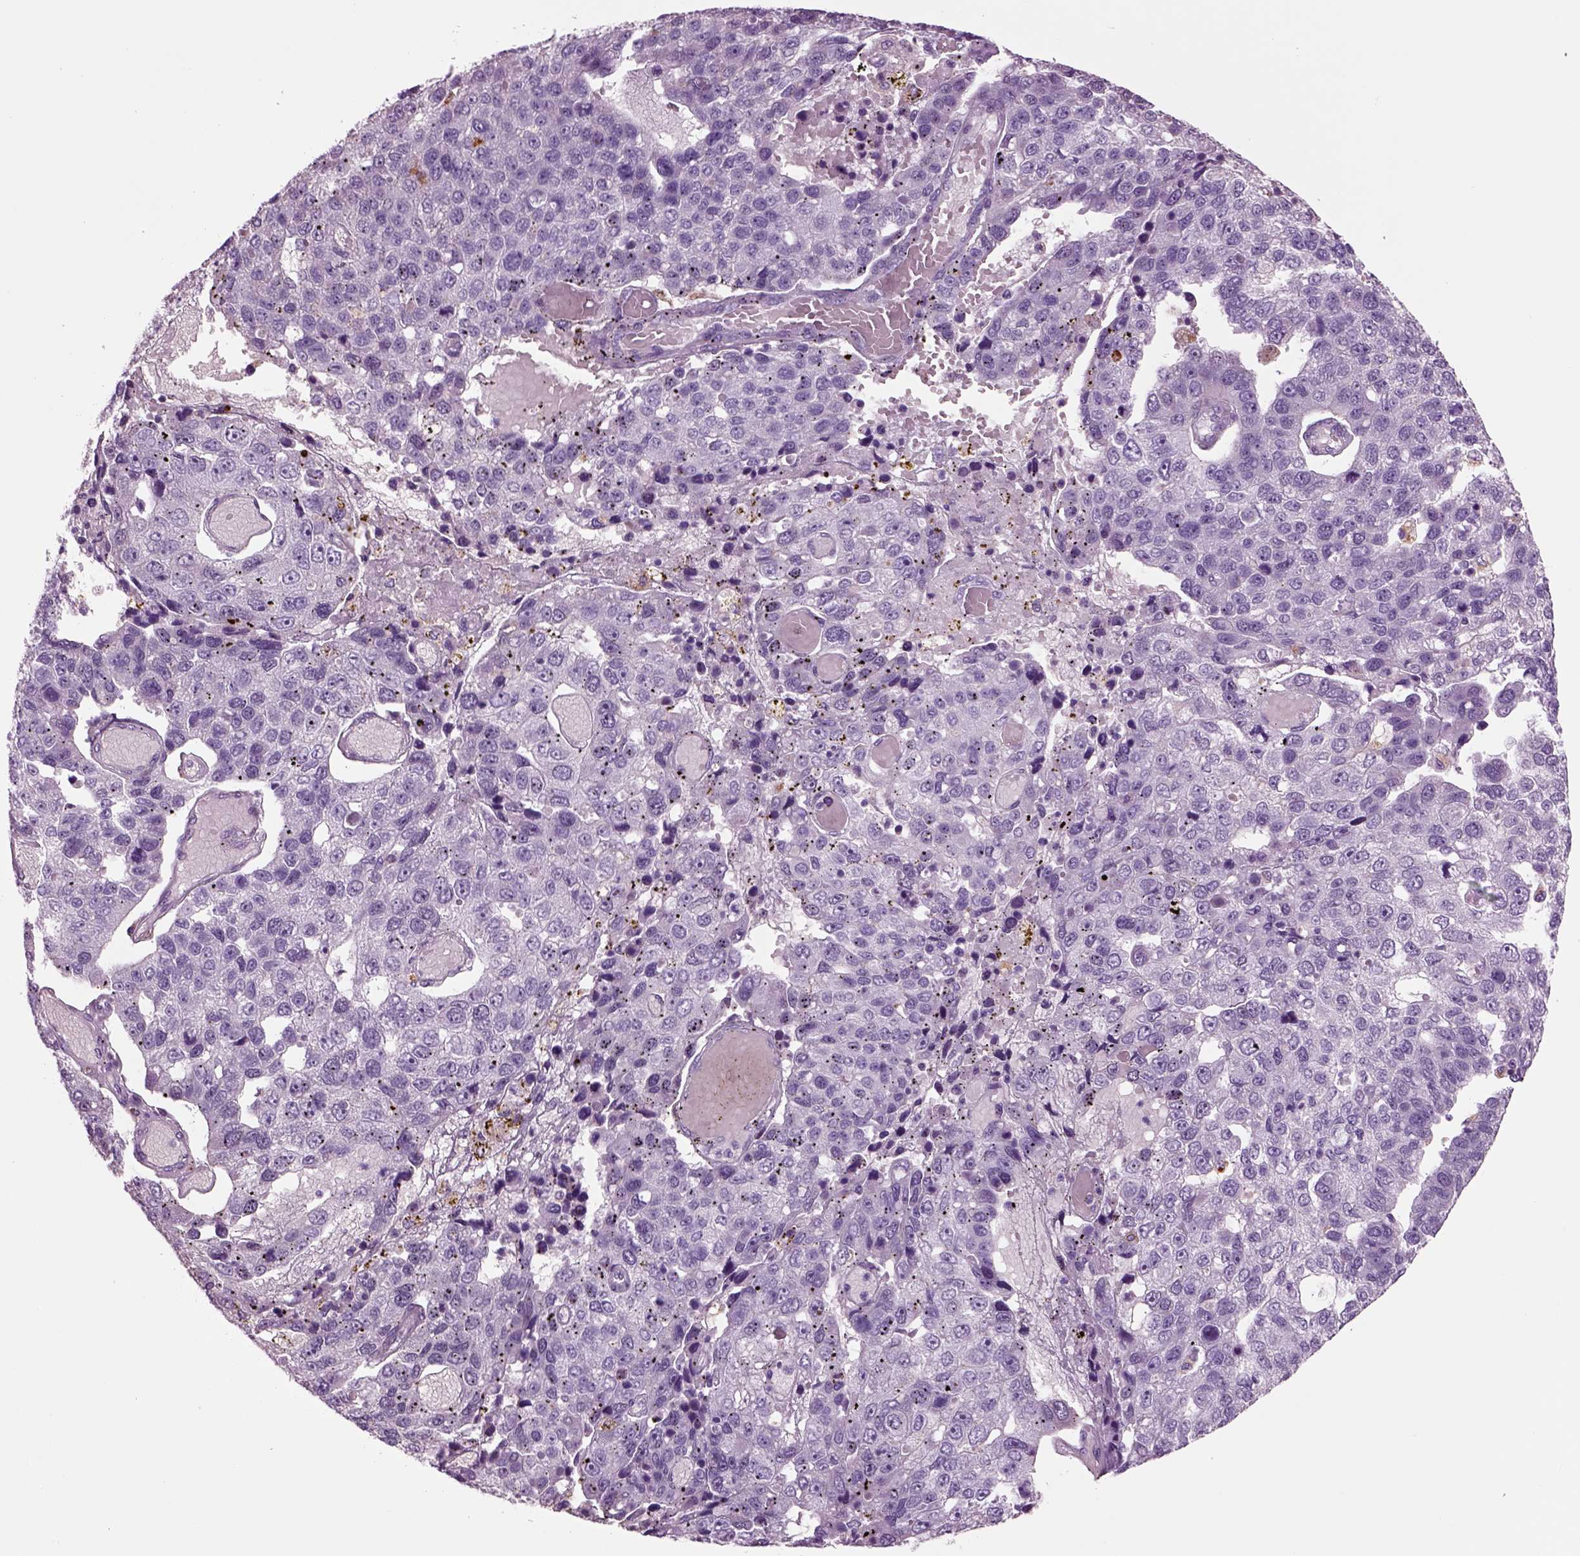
{"staining": {"intensity": "negative", "quantity": "none", "location": "none"}, "tissue": "pancreatic cancer", "cell_type": "Tumor cells", "image_type": "cancer", "snomed": [{"axis": "morphology", "description": "Adenocarcinoma, NOS"}, {"axis": "topography", "description": "Pancreas"}], "caption": "Immunohistochemical staining of human pancreatic adenocarcinoma shows no significant expression in tumor cells. (Brightfield microscopy of DAB IHC at high magnification).", "gene": "CHGB", "patient": {"sex": "female", "age": 61}}